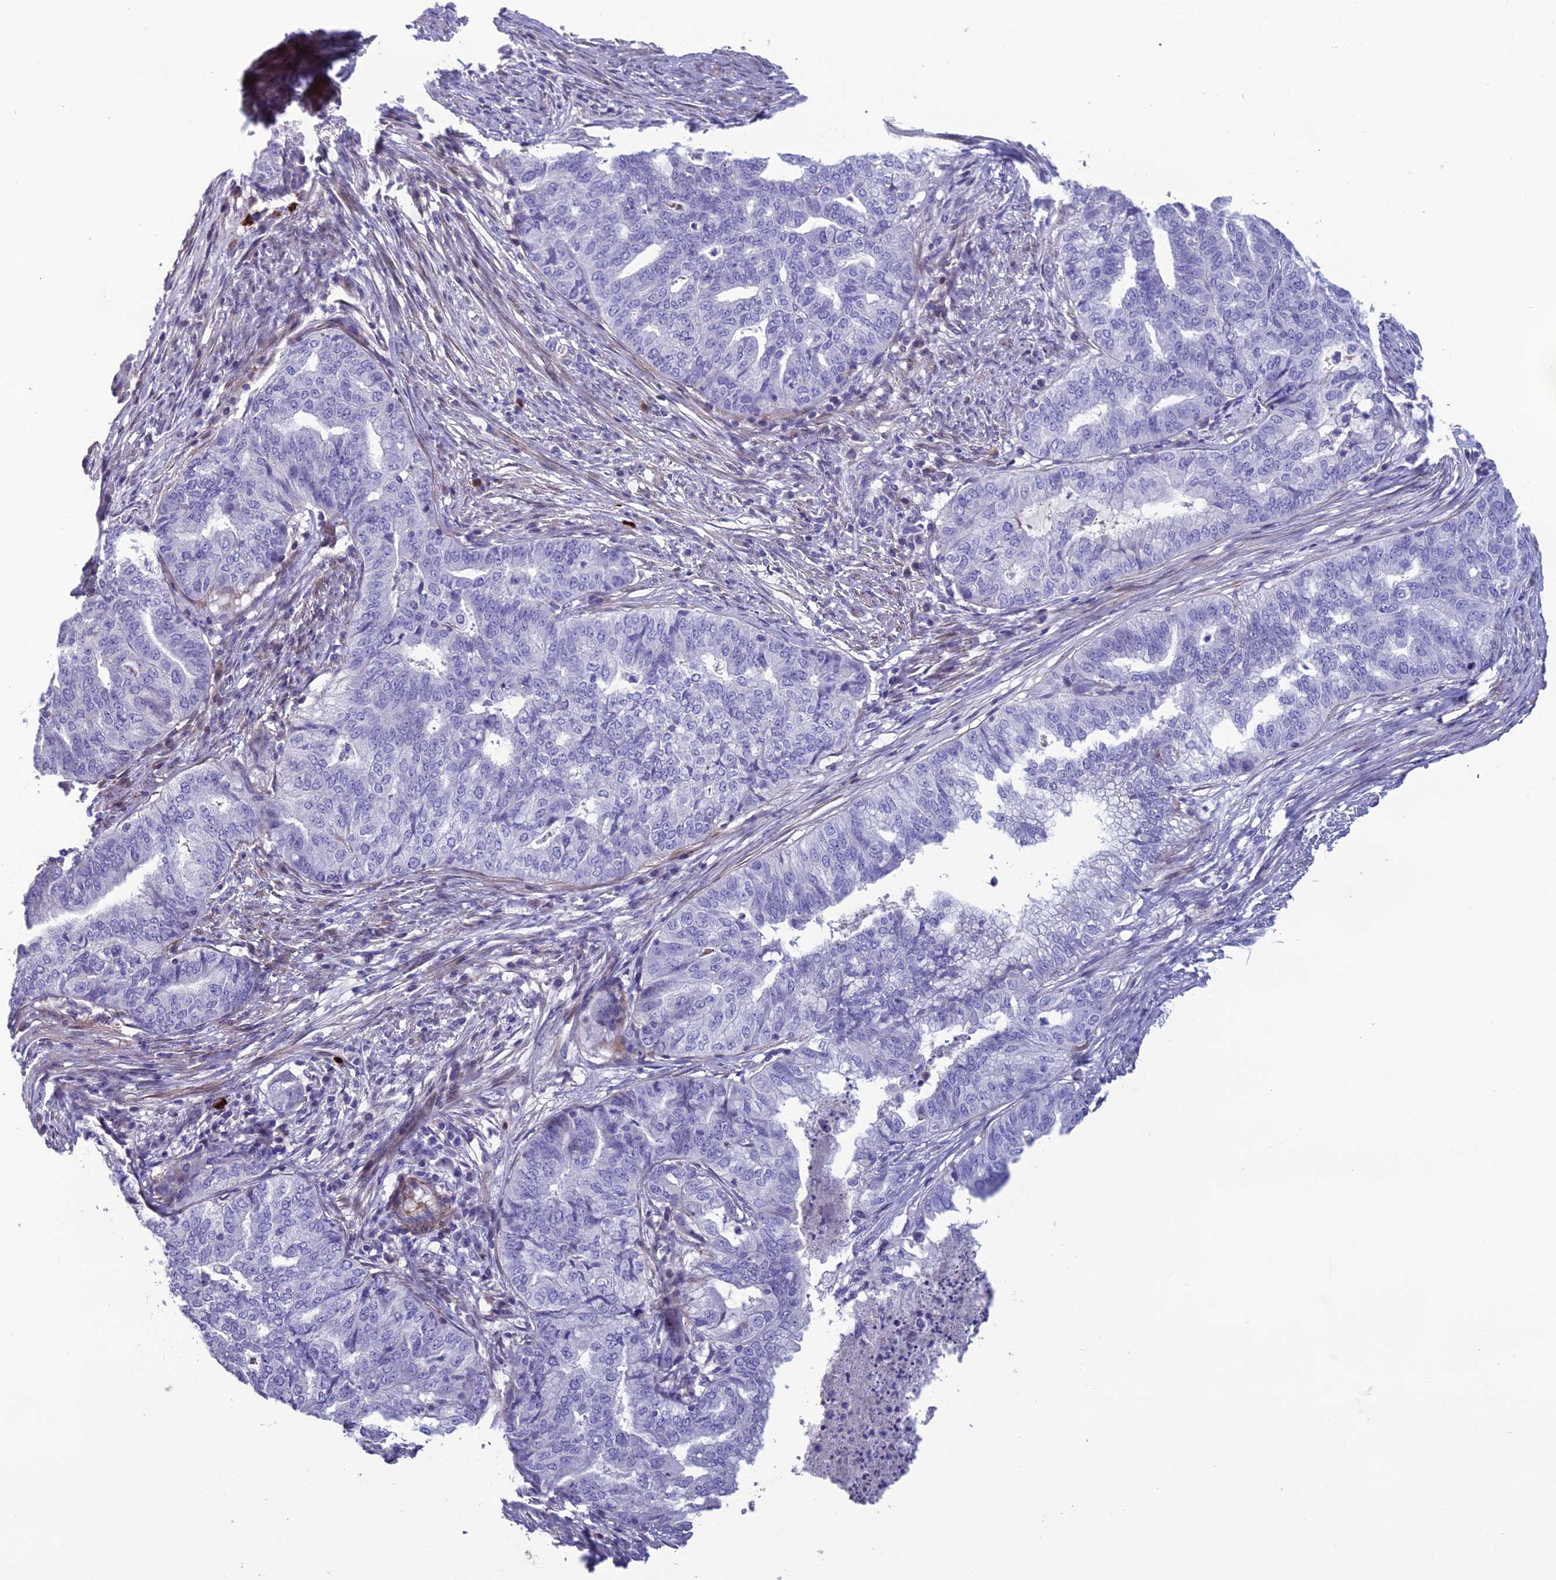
{"staining": {"intensity": "negative", "quantity": "none", "location": "none"}, "tissue": "endometrial cancer", "cell_type": "Tumor cells", "image_type": "cancer", "snomed": [{"axis": "morphology", "description": "Adenocarcinoma, NOS"}, {"axis": "topography", "description": "Endometrium"}], "caption": "Tumor cells show no significant positivity in adenocarcinoma (endometrial).", "gene": "OR56B1", "patient": {"sex": "female", "age": 79}}